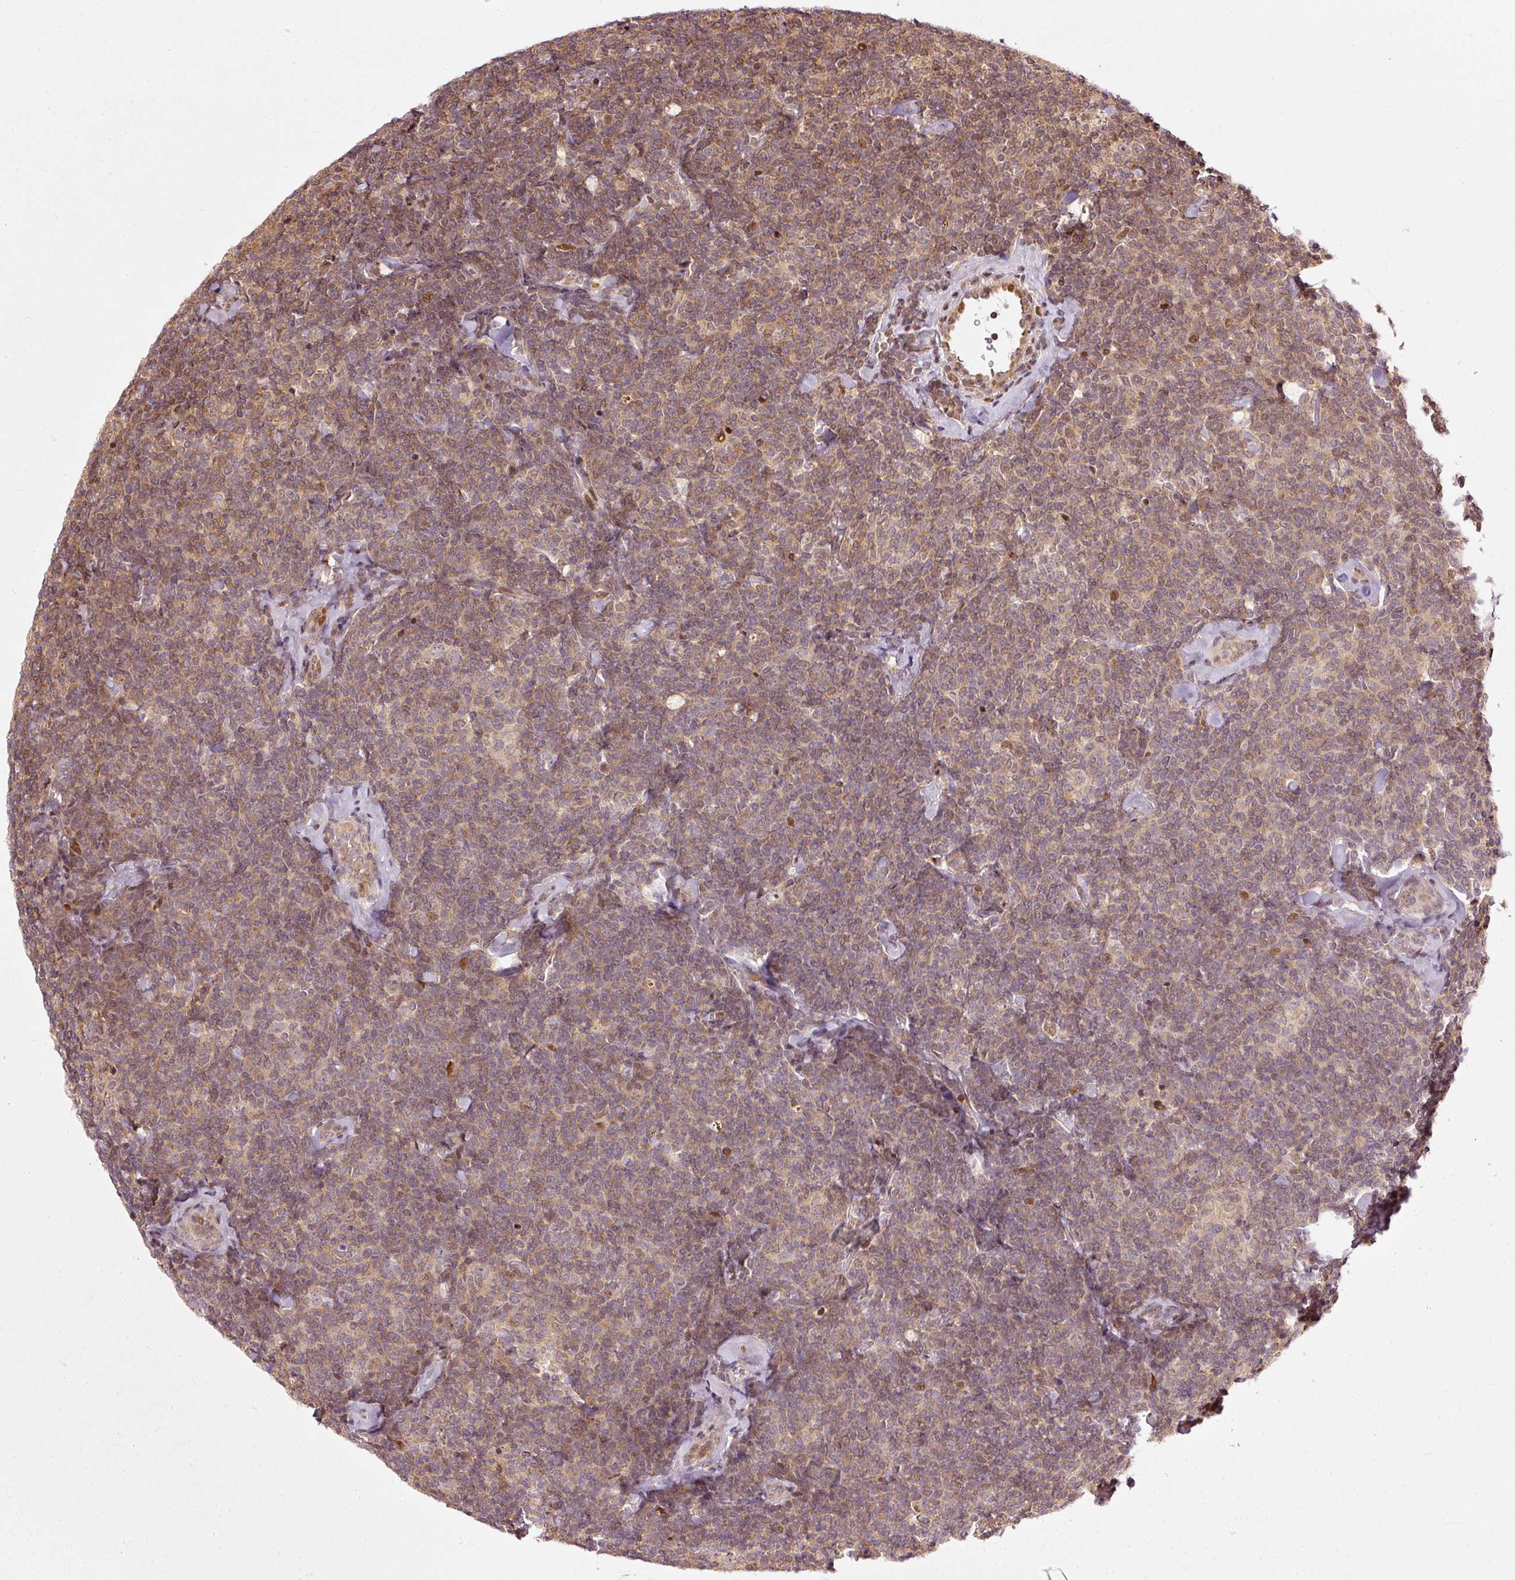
{"staining": {"intensity": "moderate", "quantity": "25%-75%", "location": "cytoplasmic/membranous,nuclear"}, "tissue": "lymphoma", "cell_type": "Tumor cells", "image_type": "cancer", "snomed": [{"axis": "morphology", "description": "Malignant lymphoma, non-Hodgkin's type, Low grade"}, {"axis": "topography", "description": "Lymph node"}], "caption": "Human low-grade malignant lymphoma, non-Hodgkin's type stained with a brown dye exhibits moderate cytoplasmic/membranous and nuclear positive positivity in about 25%-75% of tumor cells.", "gene": "ZNF778", "patient": {"sex": "female", "age": 56}}